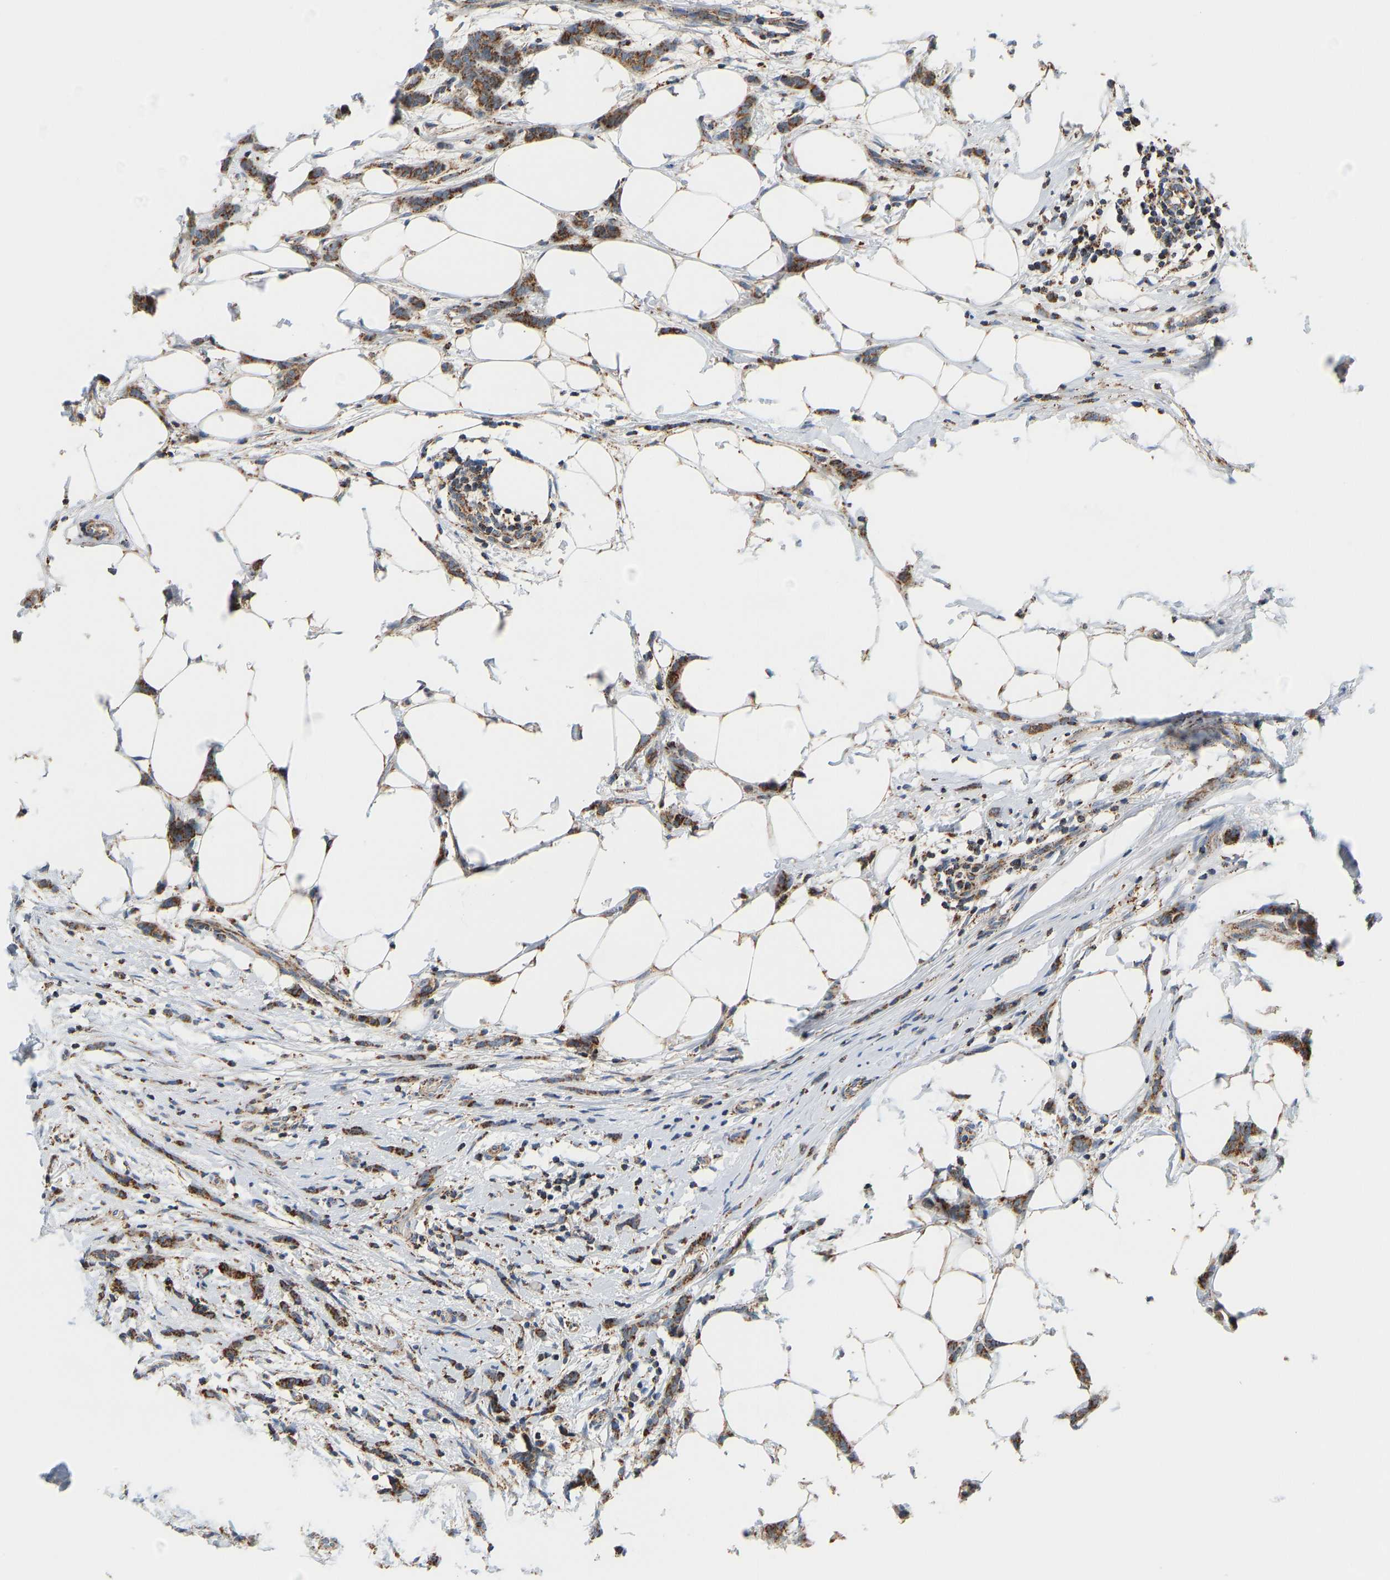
{"staining": {"intensity": "moderate", "quantity": ">75%", "location": "cytoplasmic/membranous"}, "tissue": "breast cancer", "cell_type": "Tumor cells", "image_type": "cancer", "snomed": [{"axis": "morphology", "description": "Lobular carcinoma"}, {"axis": "topography", "description": "Skin"}, {"axis": "topography", "description": "Breast"}], "caption": "Immunohistochemistry (DAB) staining of human breast cancer (lobular carcinoma) reveals moderate cytoplasmic/membranous protein expression in about >75% of tumor cells. (brown staining indicates protein expression, while blue staining denotes nuclei).", "gene": "GPSM2", "patient": {"sex": "female", "age": 46}}